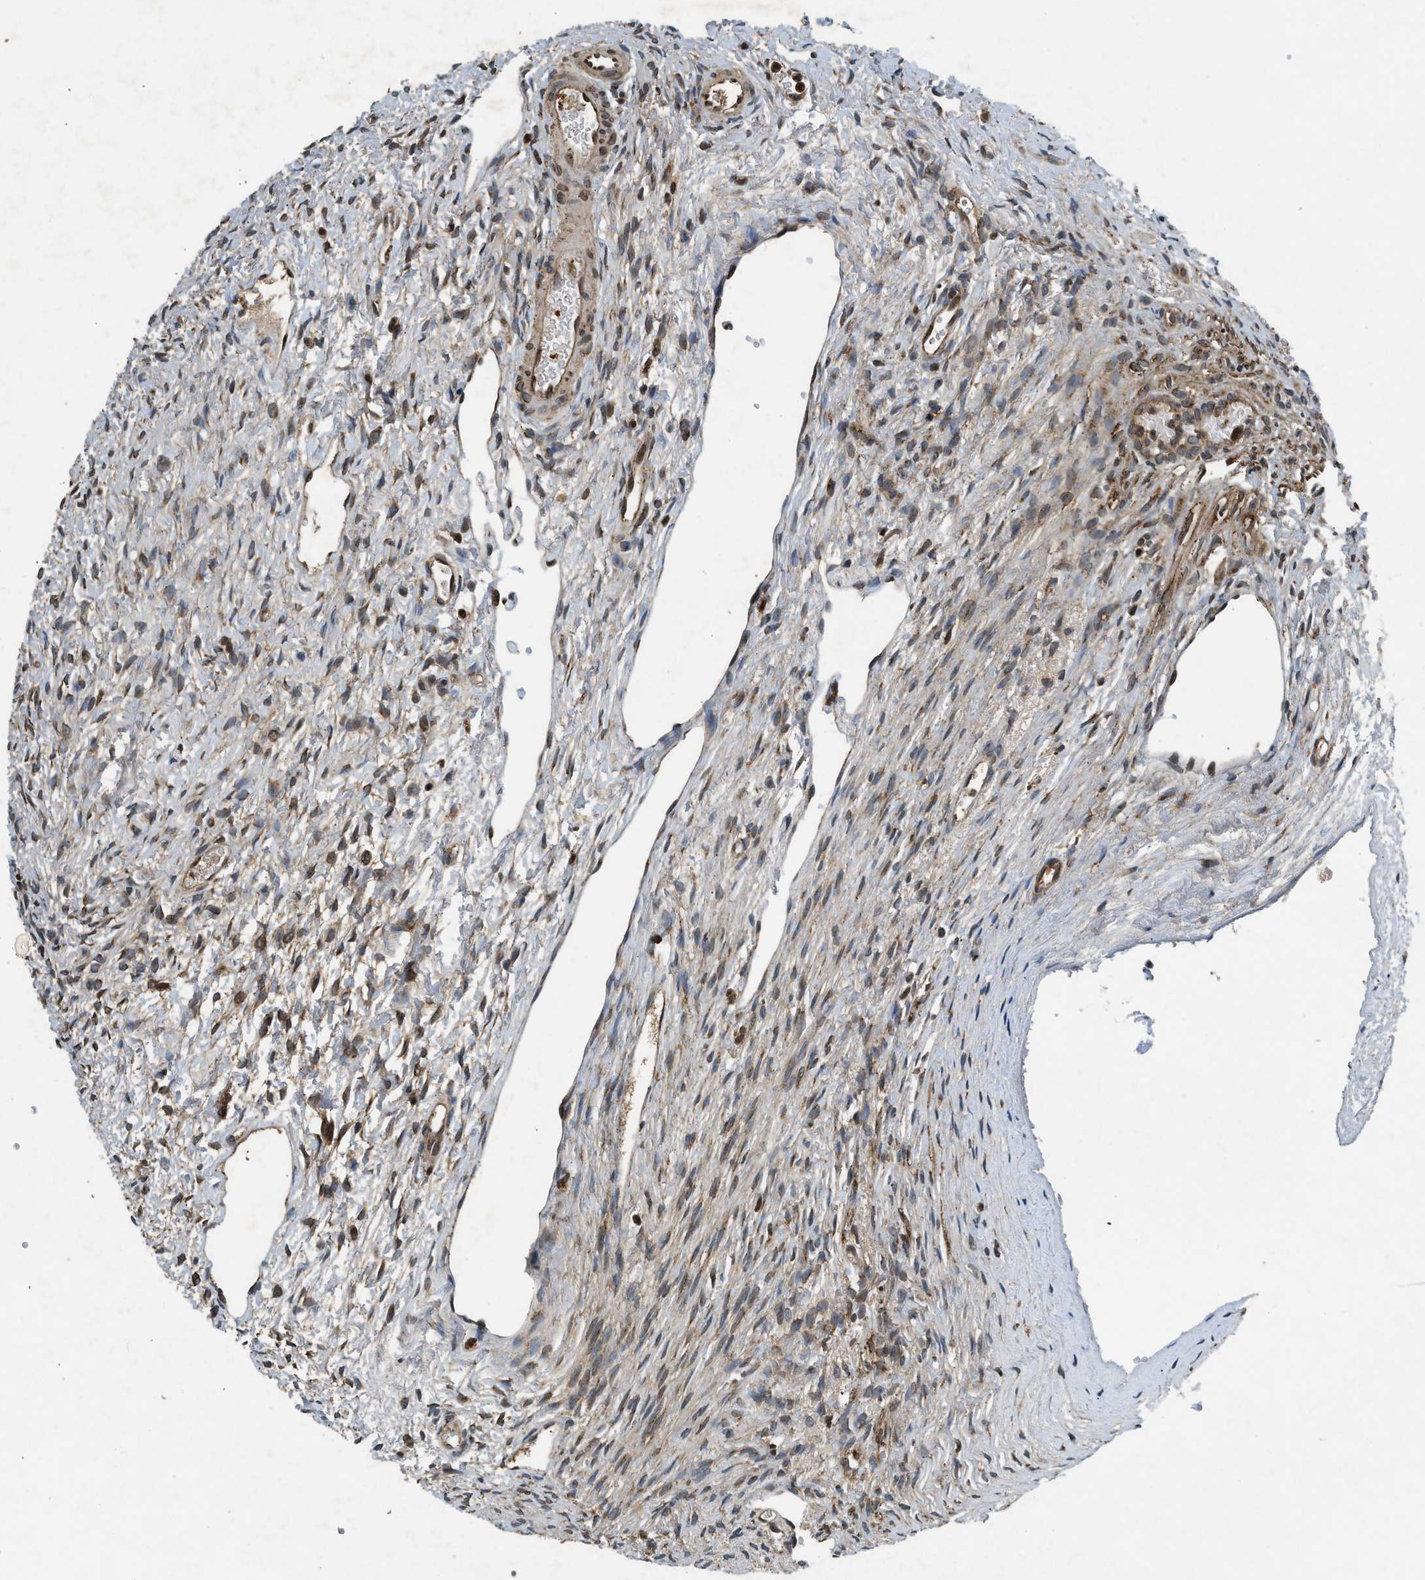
{"staining": {"intensity": "moderate", "quantity": ">75%", "location": "cytoplasmic/membranous"}, "tissue": "ovary", "cell_type": "Follicle cells", "image_type": "normal", "snomed": [{"axis": "morphology", "description": "Normal tissue, NOS"}, {"axis": "topography", "description": "Ovary"}], "caption": "Immunohistochemical staining of unremarkable human ovary exhibits >75% levels of moderate cytoplasmic/membranous protein staining in about >75% of follicle cells.", "gene": "RPS6KB1", "patient": {"sex": "female", "age": 33}}